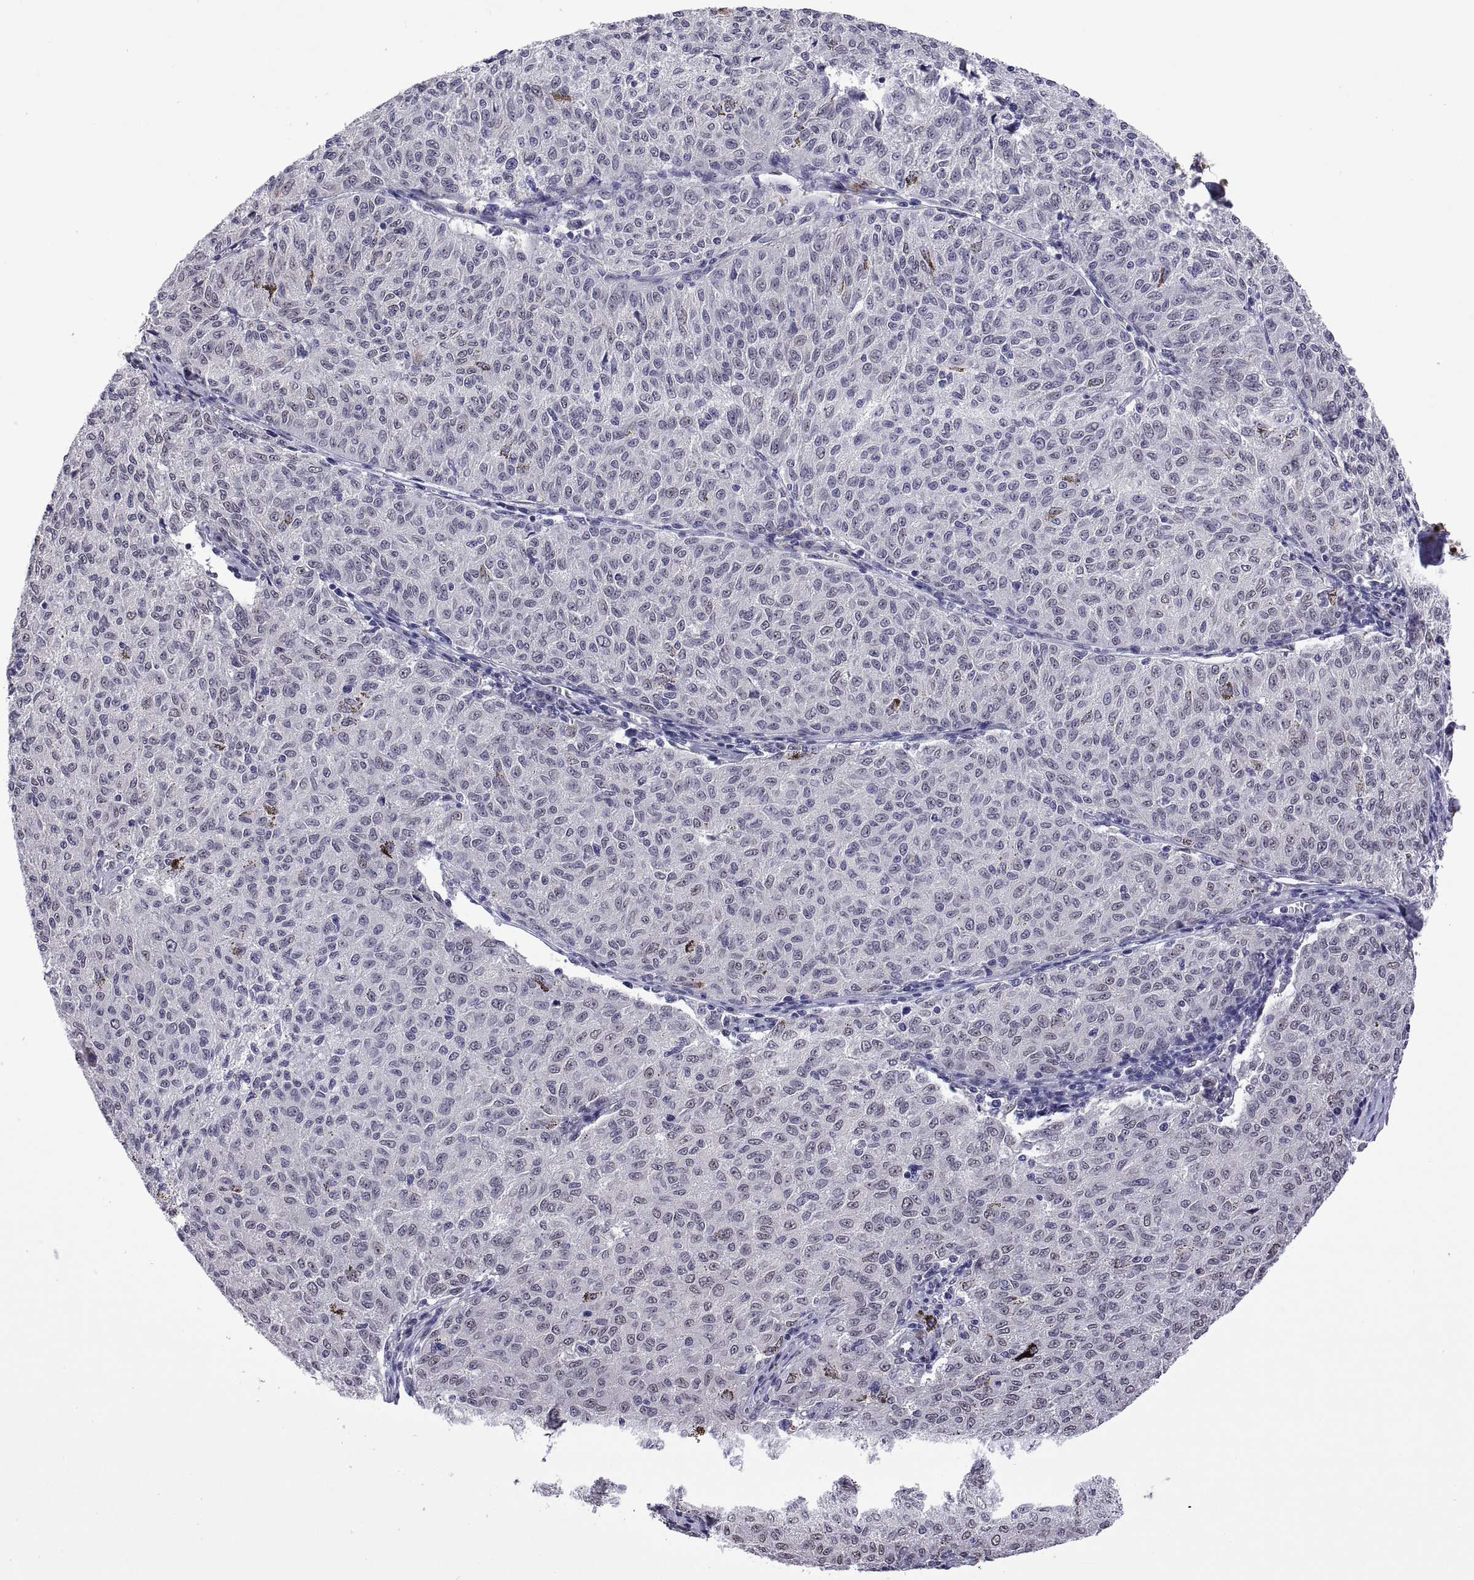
{"staining": {"intensity": "weak", "quantity": ">75%", "location": "nuclear"}, "tissue": "melanoma", "cell_type": "Tumor cells", "image_type": "cancer", "snomed": [{"axis": "morphology", "description": "Malignant melanoma, NOS"}, {"axis": "topography", "description": "Skin"}], "caption": "Tumor cells display weak nuclear expression in about >75% of cells in melanoma.", "gene": "NR4A1", "patient": {"sex": "female", "age": 72}}